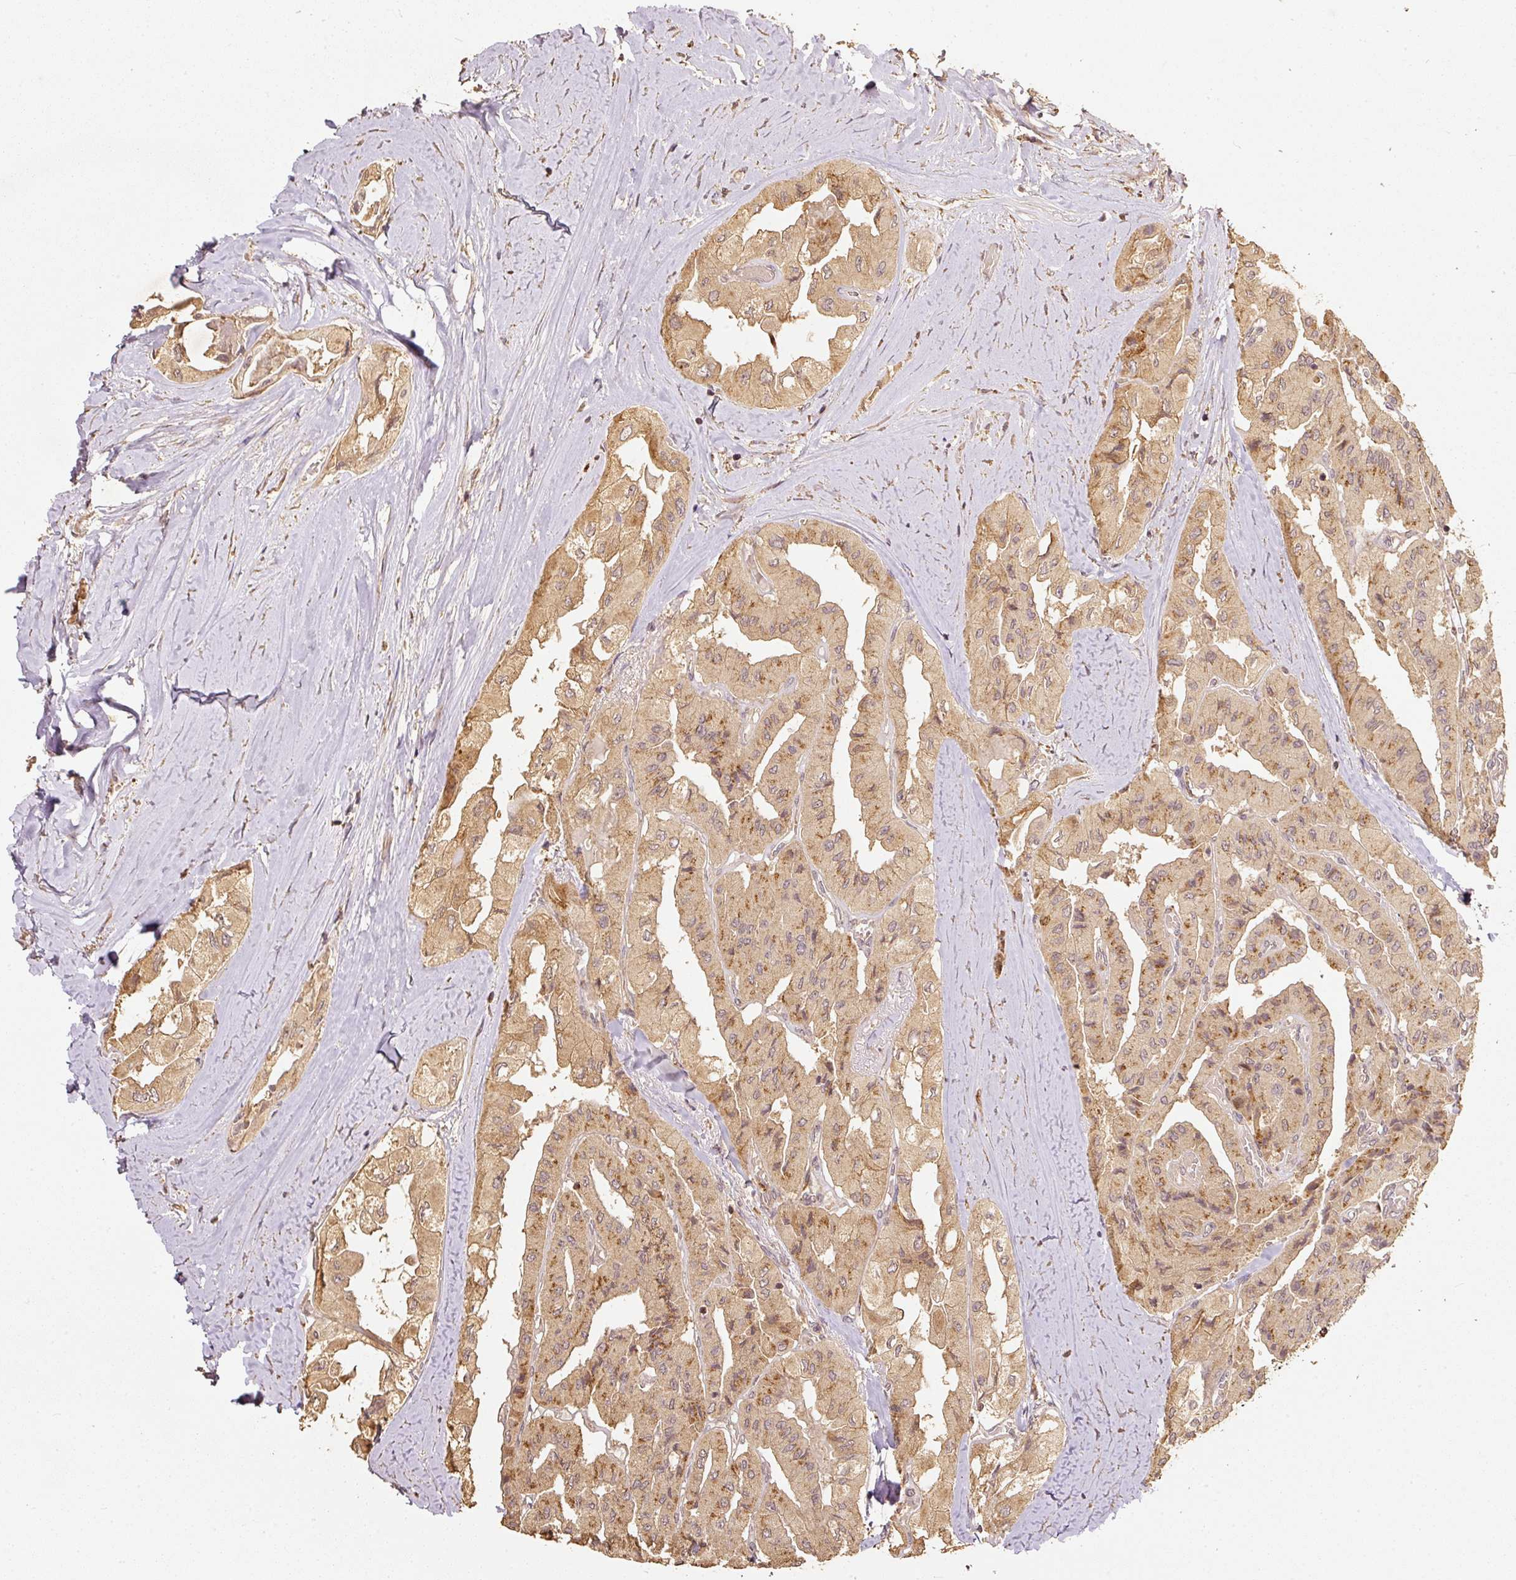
{"staining": {"intensity": "moderate", "quantity": ">75%", "location": "cytoplasmic/membranous"}, "tissue": "thyroid cancer", "cell_type": "Tumor cells", "image_type": "cancer", "snomed": [{"axis": "morphology", "description": "Normal tissue, NOS"}, {"axis": "morphology", "description": "Papillary adenocarcinoma, NOS"}, {"axis": "topography", "description": "Thyroid gland"}], "caption": "The immunohistochemical stain labels moderate cytoplasmic/membranous positivity in tumor cells of papillary adenocarcinoma (thyroid) tissue.", "gene": "FUT8", "patient": {"sex": "female", "age": 59}}